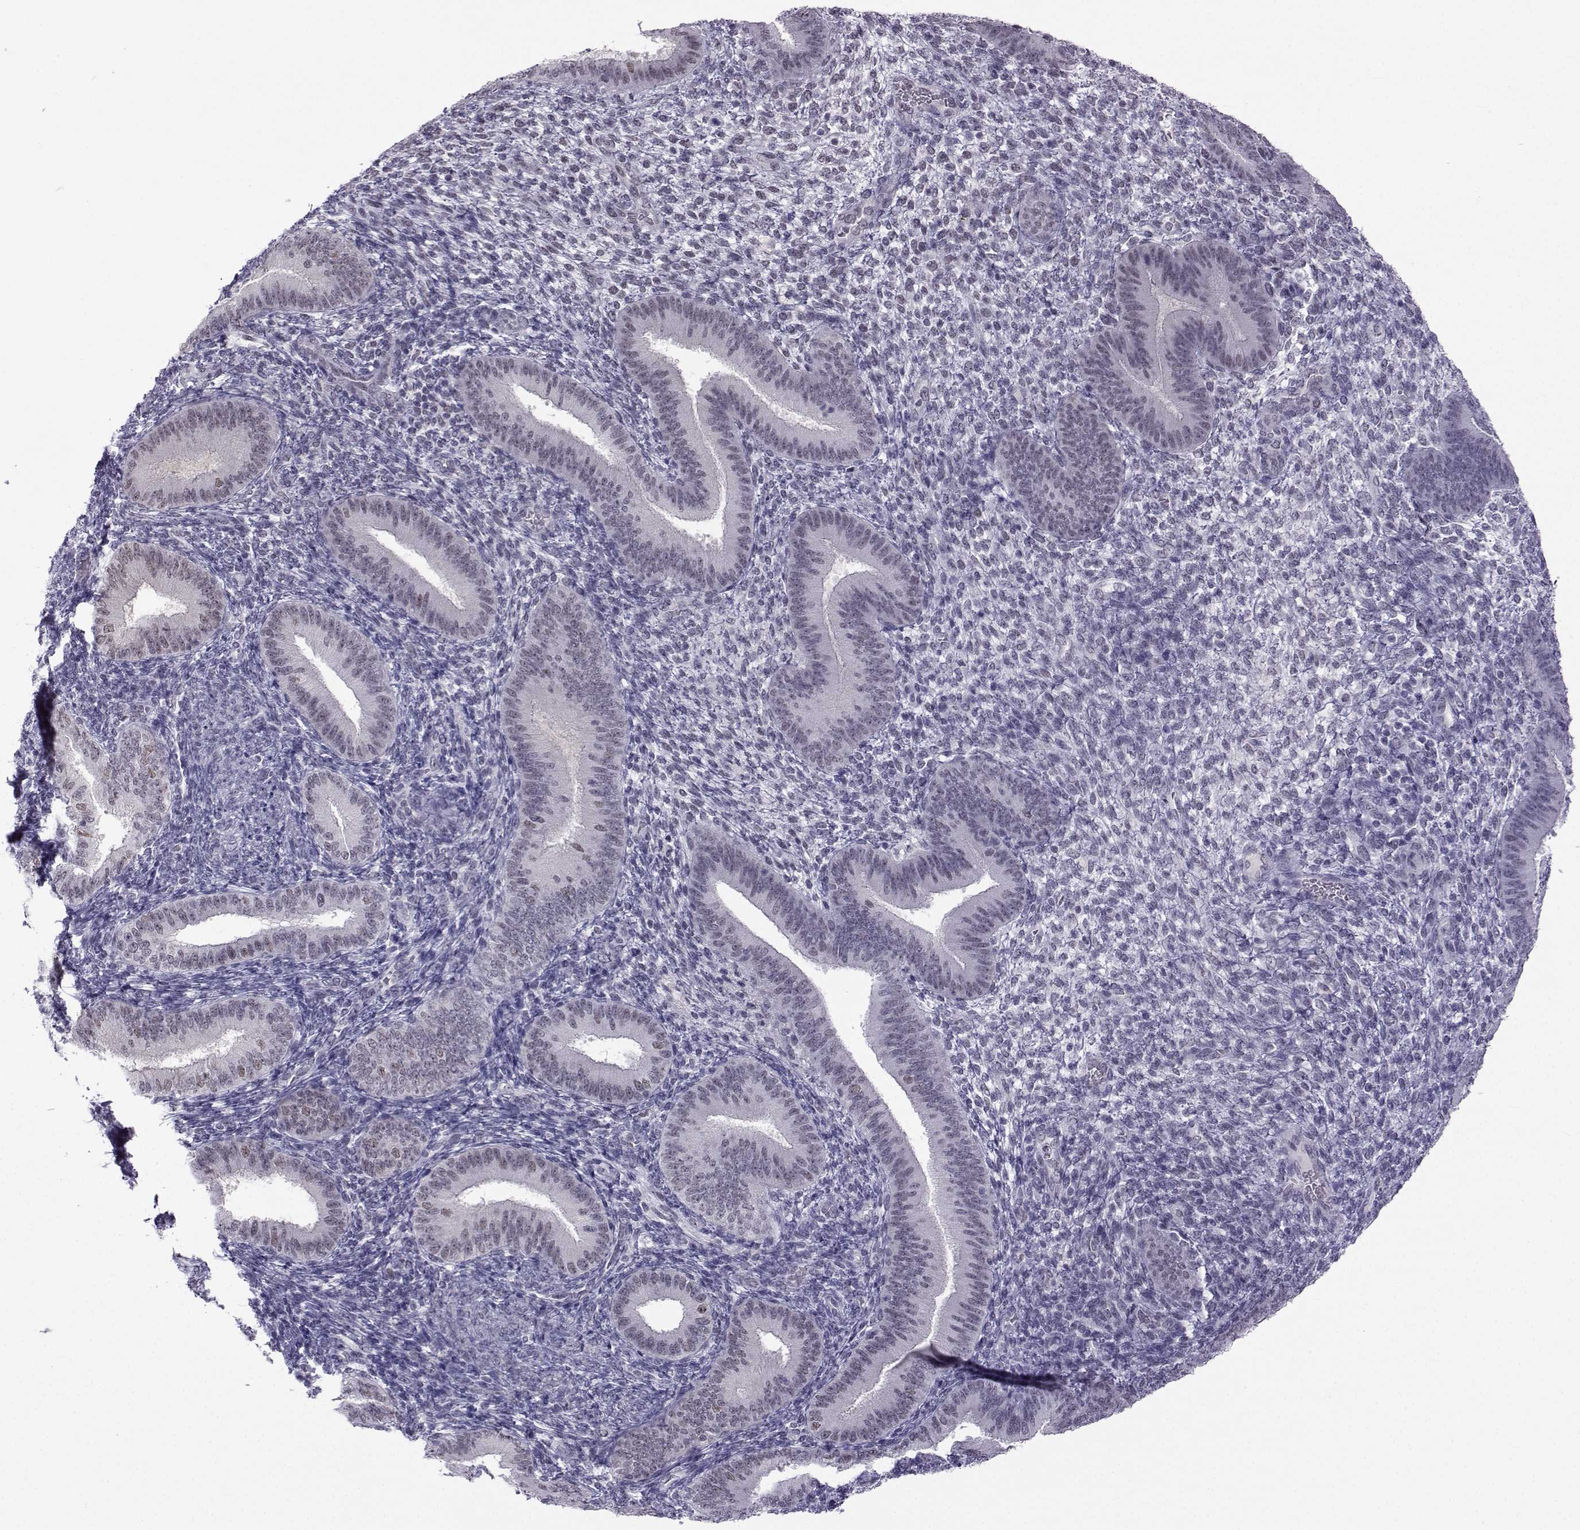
{"staining": {"intensity": "negative", "quantity": "none", "location": "none"}, "tissue": "endometrium", "cell_type": "Cells in endometrial stroma", "image_type": "normal", "snomed": [{"axis": "morphology", "description": "Normal tissue, NOS"}, {"axis": "topography", "description": "Endometrium"}], "caption": "This histopathology image is of benign endometrium stained with immunohistochemistry to label a protein in brown with the nuclei are counter-stained blue. There is no expression in cells in endometrial stroma.", "gene": "MED26", "patient": {"sex": "female", "age": 39}}